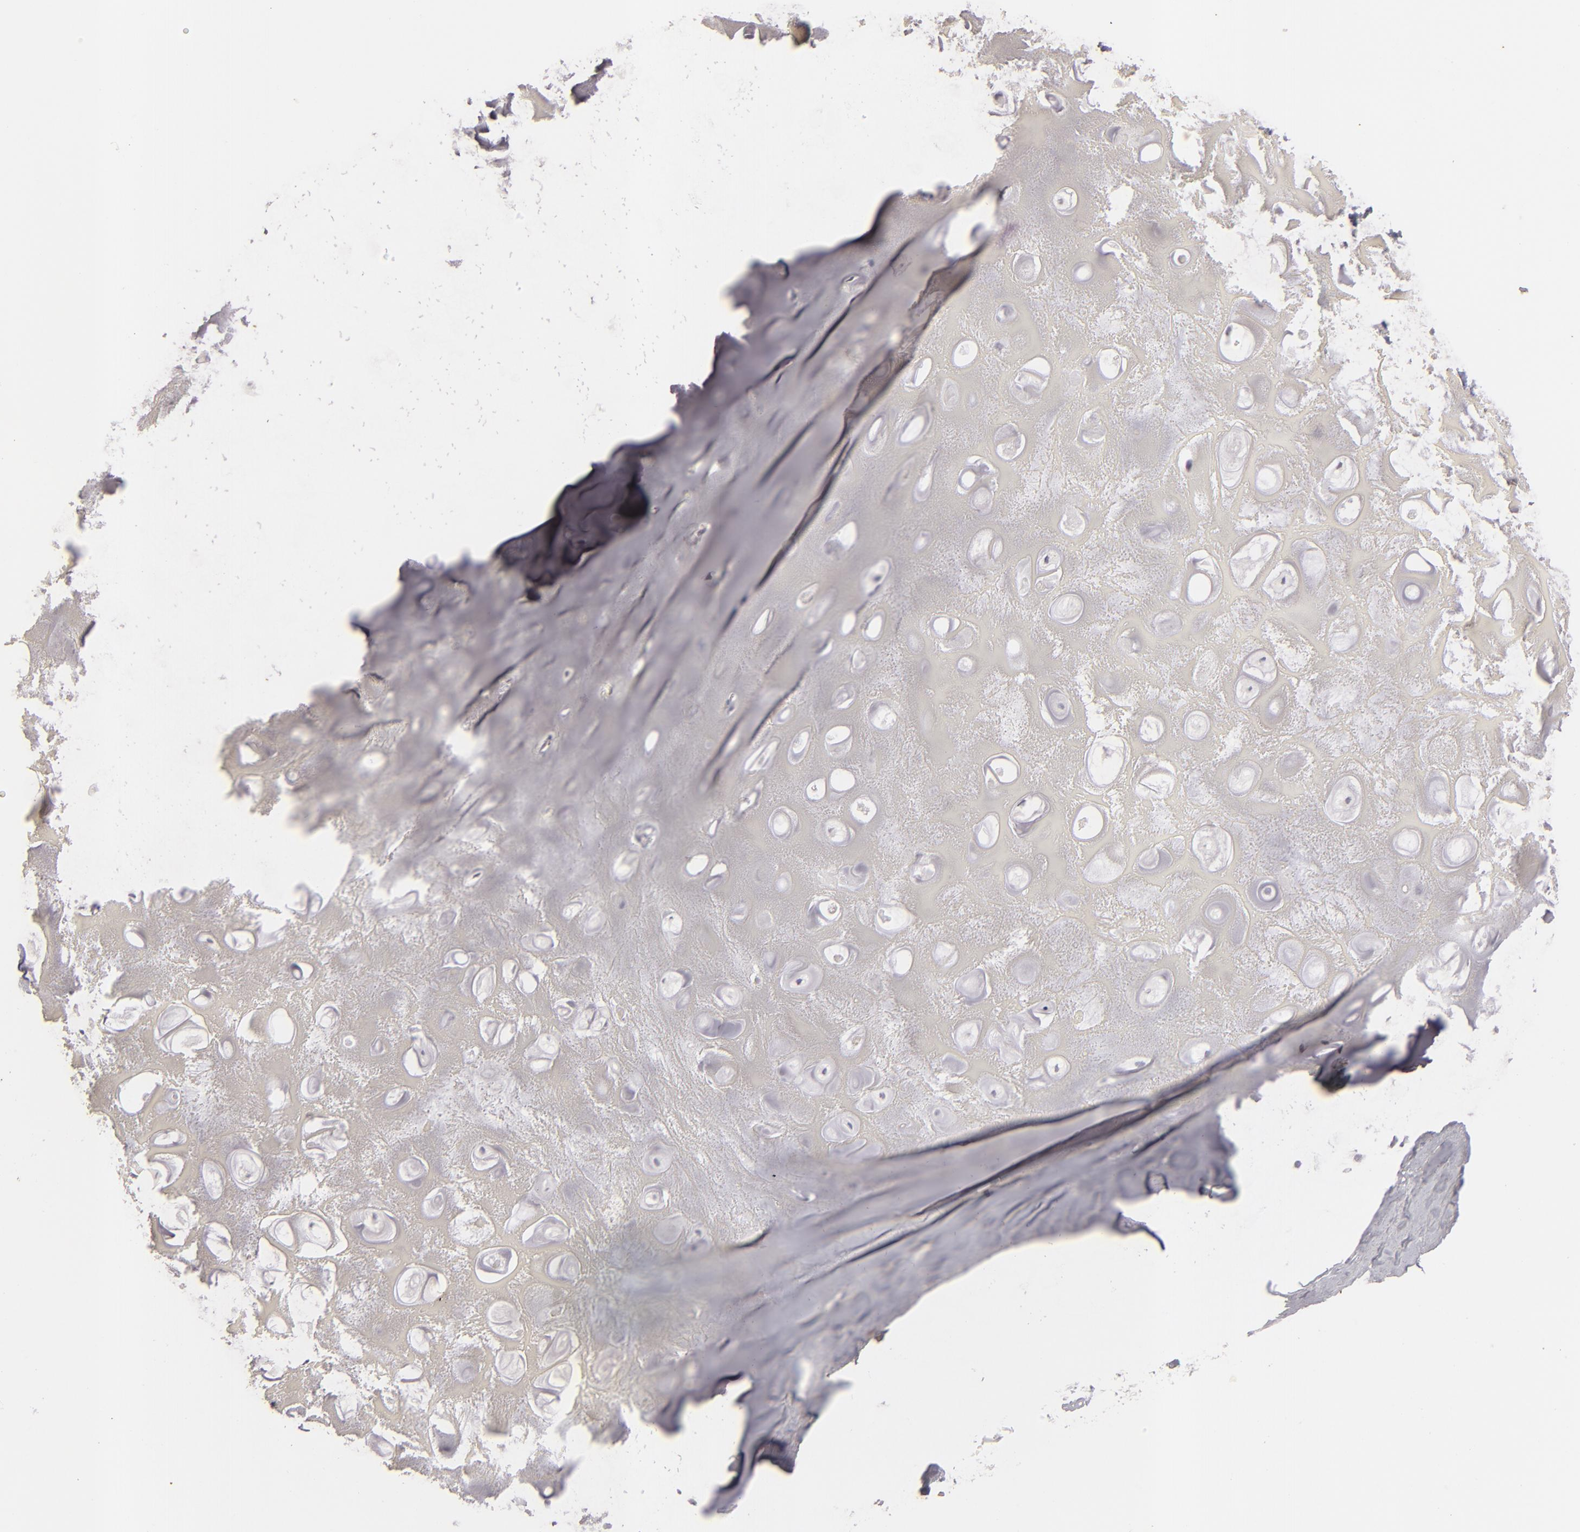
{"staining": {"intensity": "strong", "quantity": "<25%", "location": "nuclear"}, "tissue": "nasopharynx", "cell_type": "Respiratory epithelial cells", "image_type": "normal", "snomed": [{"axis": "morphology", "description": "Normal tissue, NOS"}, {"axis": "topography", "description": "Nasopharynx"}], "caption": "Benign nasopharynx was stained to show a protein in brown. There is medium levels of strong nuclear expression in about <25% of respiratory epithelial cells. The staining was performed using DAB to visualize the protein expression in brown, while the nuclei were stained in blue with hematoxylin (Magnification: 20x).", "gene": "FEN1", "patient": {"sex": "male", "age": 56}}